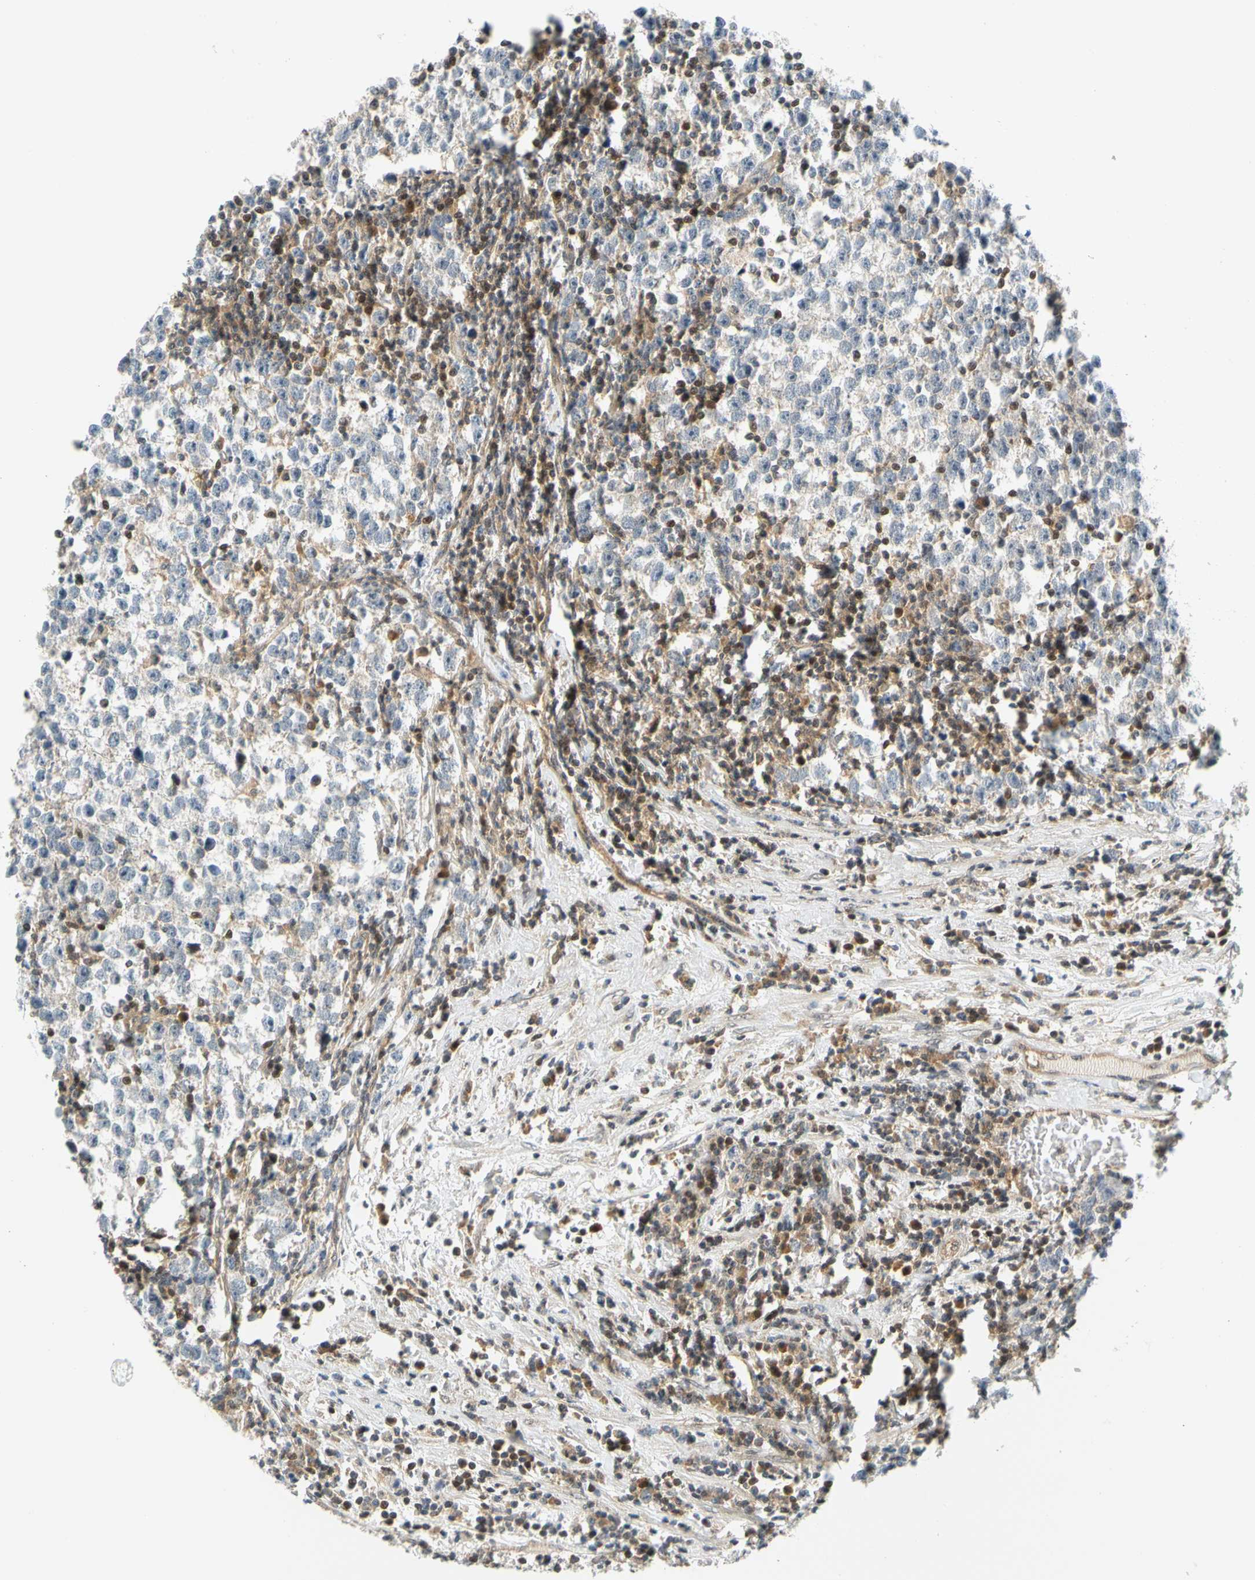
{"staining": {"intensity": "negative", "quantity": "none", "location": "none"}, "tissue": "testis cancer", "cell_type": "Tumor cells", "image_type": "cancer", "snomed": [{"axis": "morphology", "description": "Seminoma, NOS"}, {"axis": "topography", "description": "Testis"}], "caption": "This histopathology image is of testis cancer (seminoma) stained with immunohistochemistry (IHC) to label a protein in brown with the nuclei are counter-stained blue. There is no staining in tumor cells.", "gene": "MAPK9", "patient": {"sex": "male", "age": 43}}